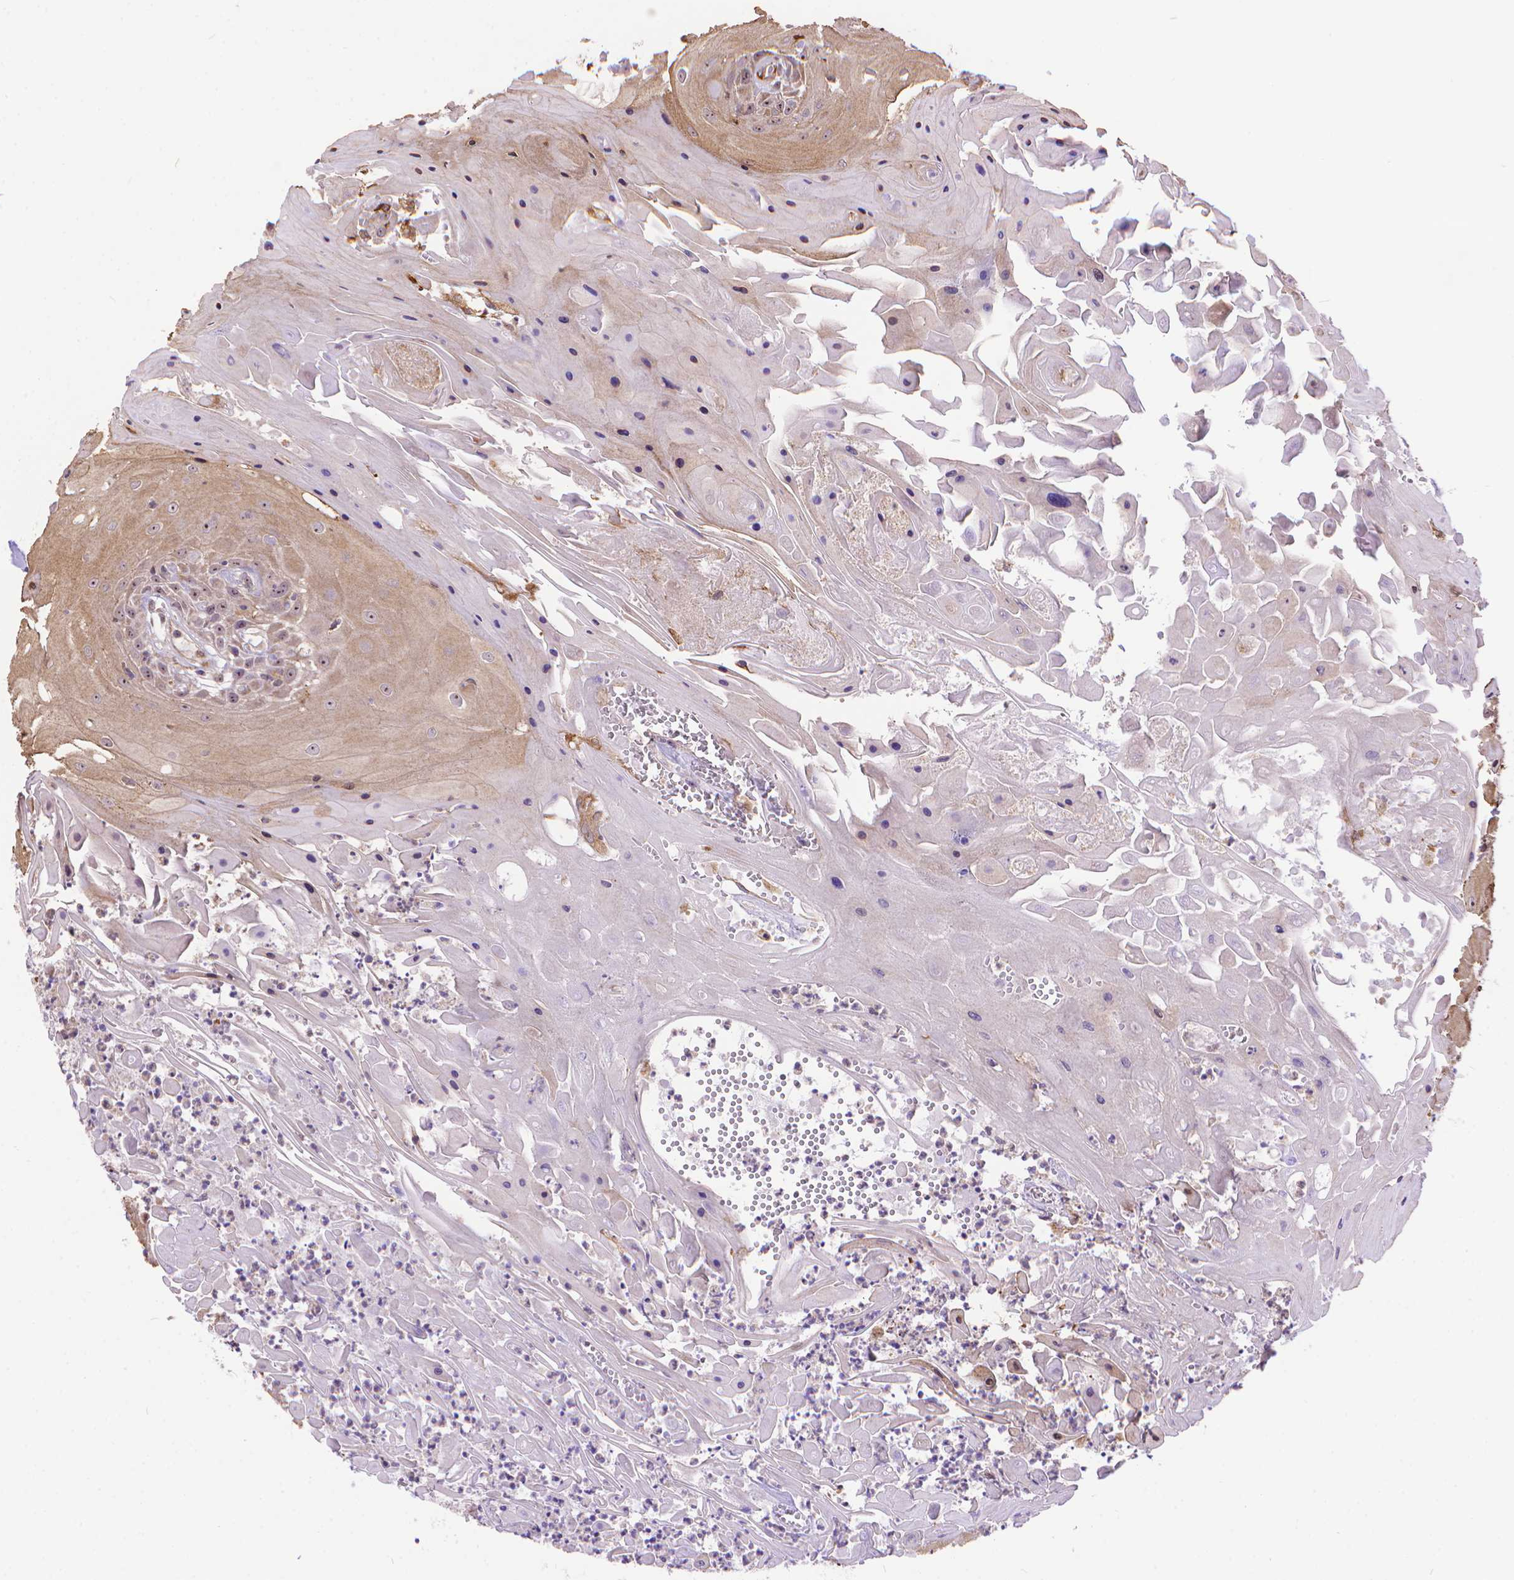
{"staining": {"intensity": "negative", "quantity": "none", "location": "none"}, "tissue": "head and neck cancer", "cell_type": "Tumor cells", "image_type": "cancer", "snomed": [{"axis": "morphology", "description": "Squamous cell carcinoma, NOS"}, {"axis": "topography", "description": "Skin"}, {"axis": "topography", "description": "Head-Neck"}], "caption": "Immunohistochemistry photomicrograph of neoplastic tissue: head and neck cancer stained with DAB (3,3'-diaminobenzidine) demonstrates no significant protein expression in tumor cells. (Stains: DAB IHC with hematoxylin counter stain, Microscopy: brightfield microscopy at high magnification).", "gene": "TMEM135", "patient": {"sex": "male", "age": 80}}